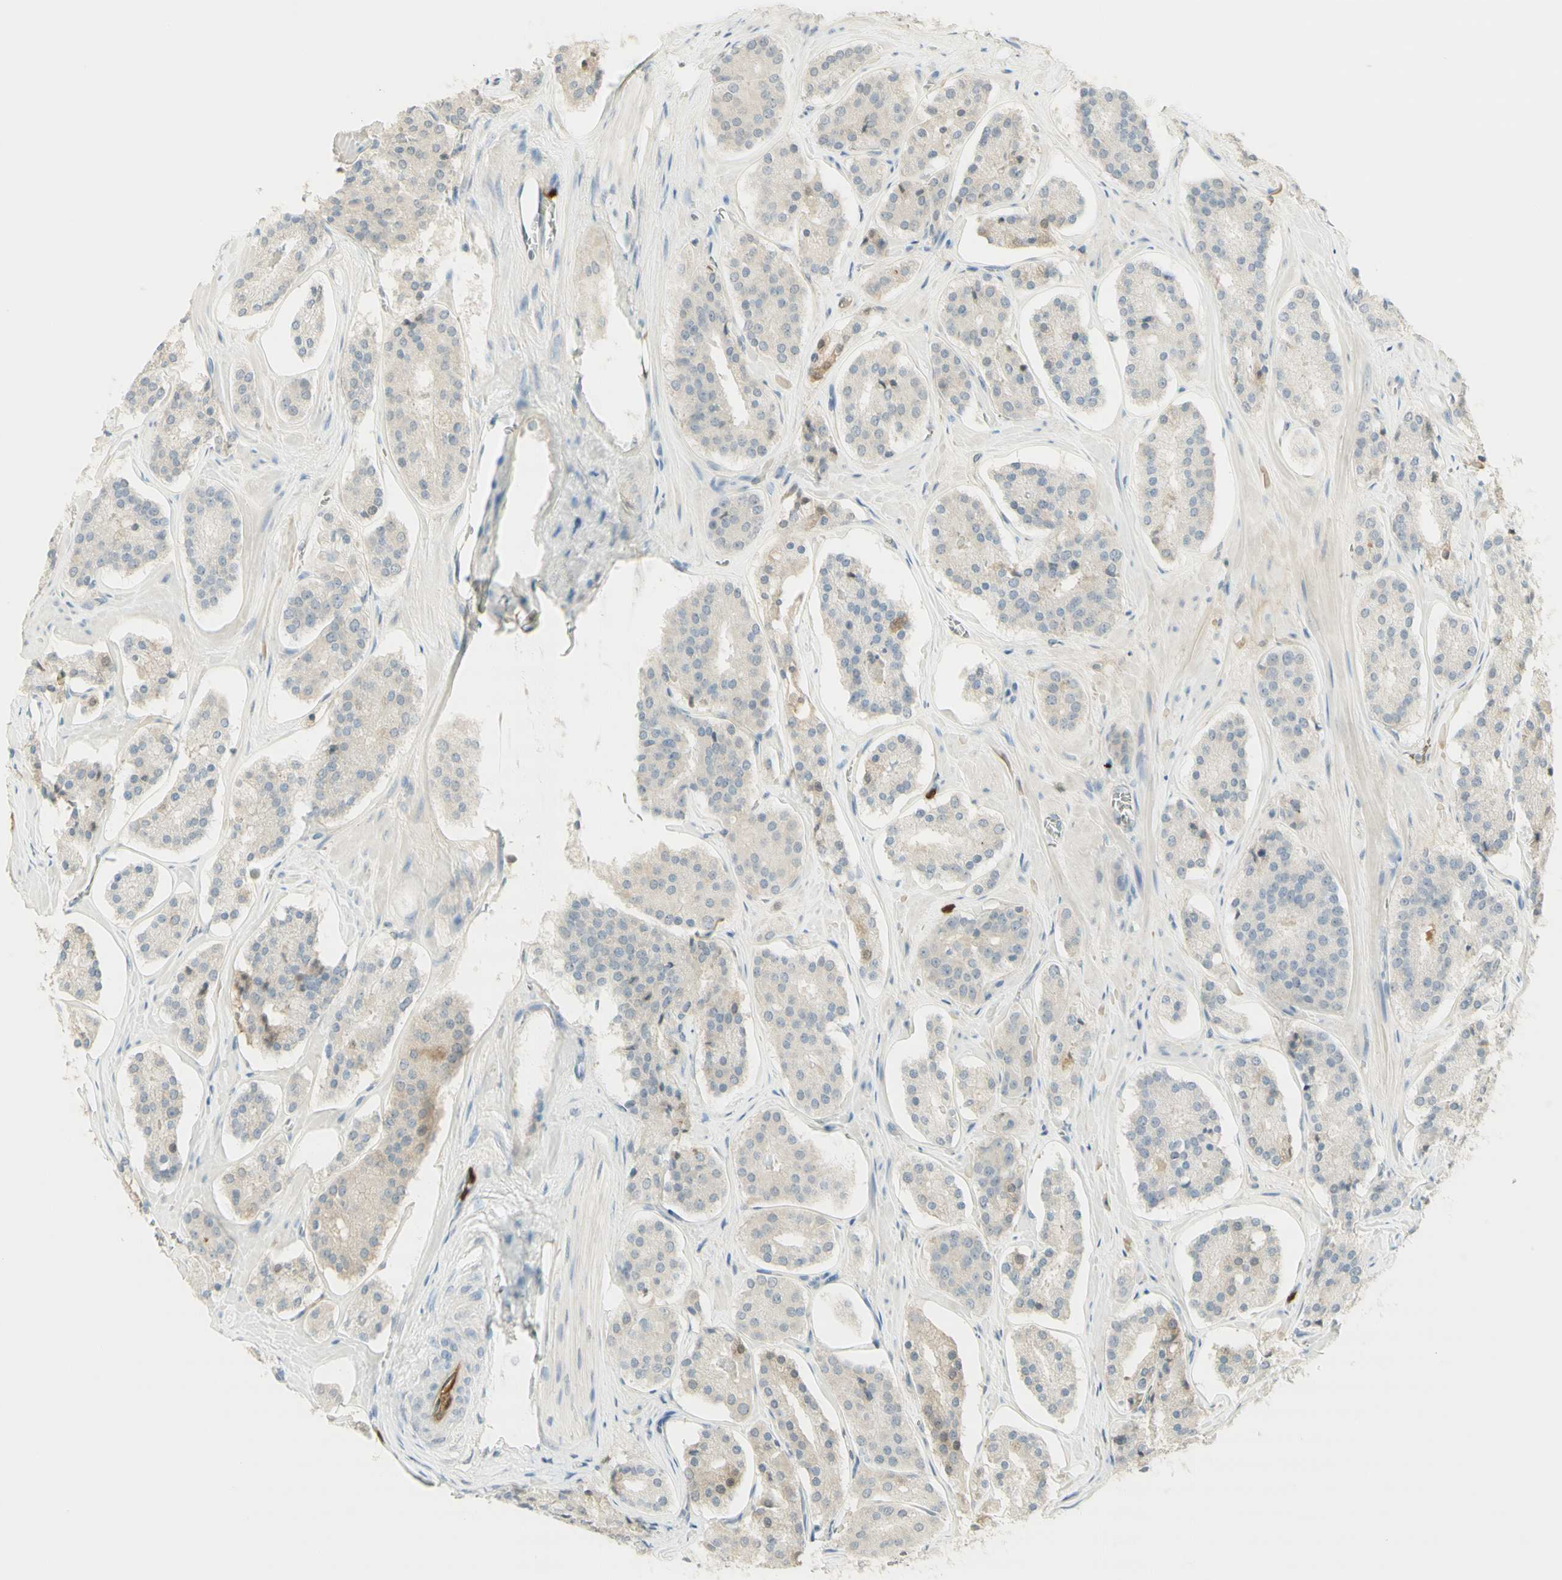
{"staining": {"intensity": "weak", "quantity": "<25%", "location": "cytoplasmic/membranous"}, "tissue": "prostate cancer", "cell_type": "Tumor cells", "image_type": "cancer", "snomed": [{"axis": "morphology", "description": "Adenocarcinoma, High grade"}, {"axis": "topography", "description": "Prostate"}], "caption": "Immunohistochemistry (IHC) photomicrograph of human prostate cancer stained for a protein (brown), which reveals no positivity in tumor cells.", "gene": "NID1", "patient": {"sex": "male", "age": 60}}